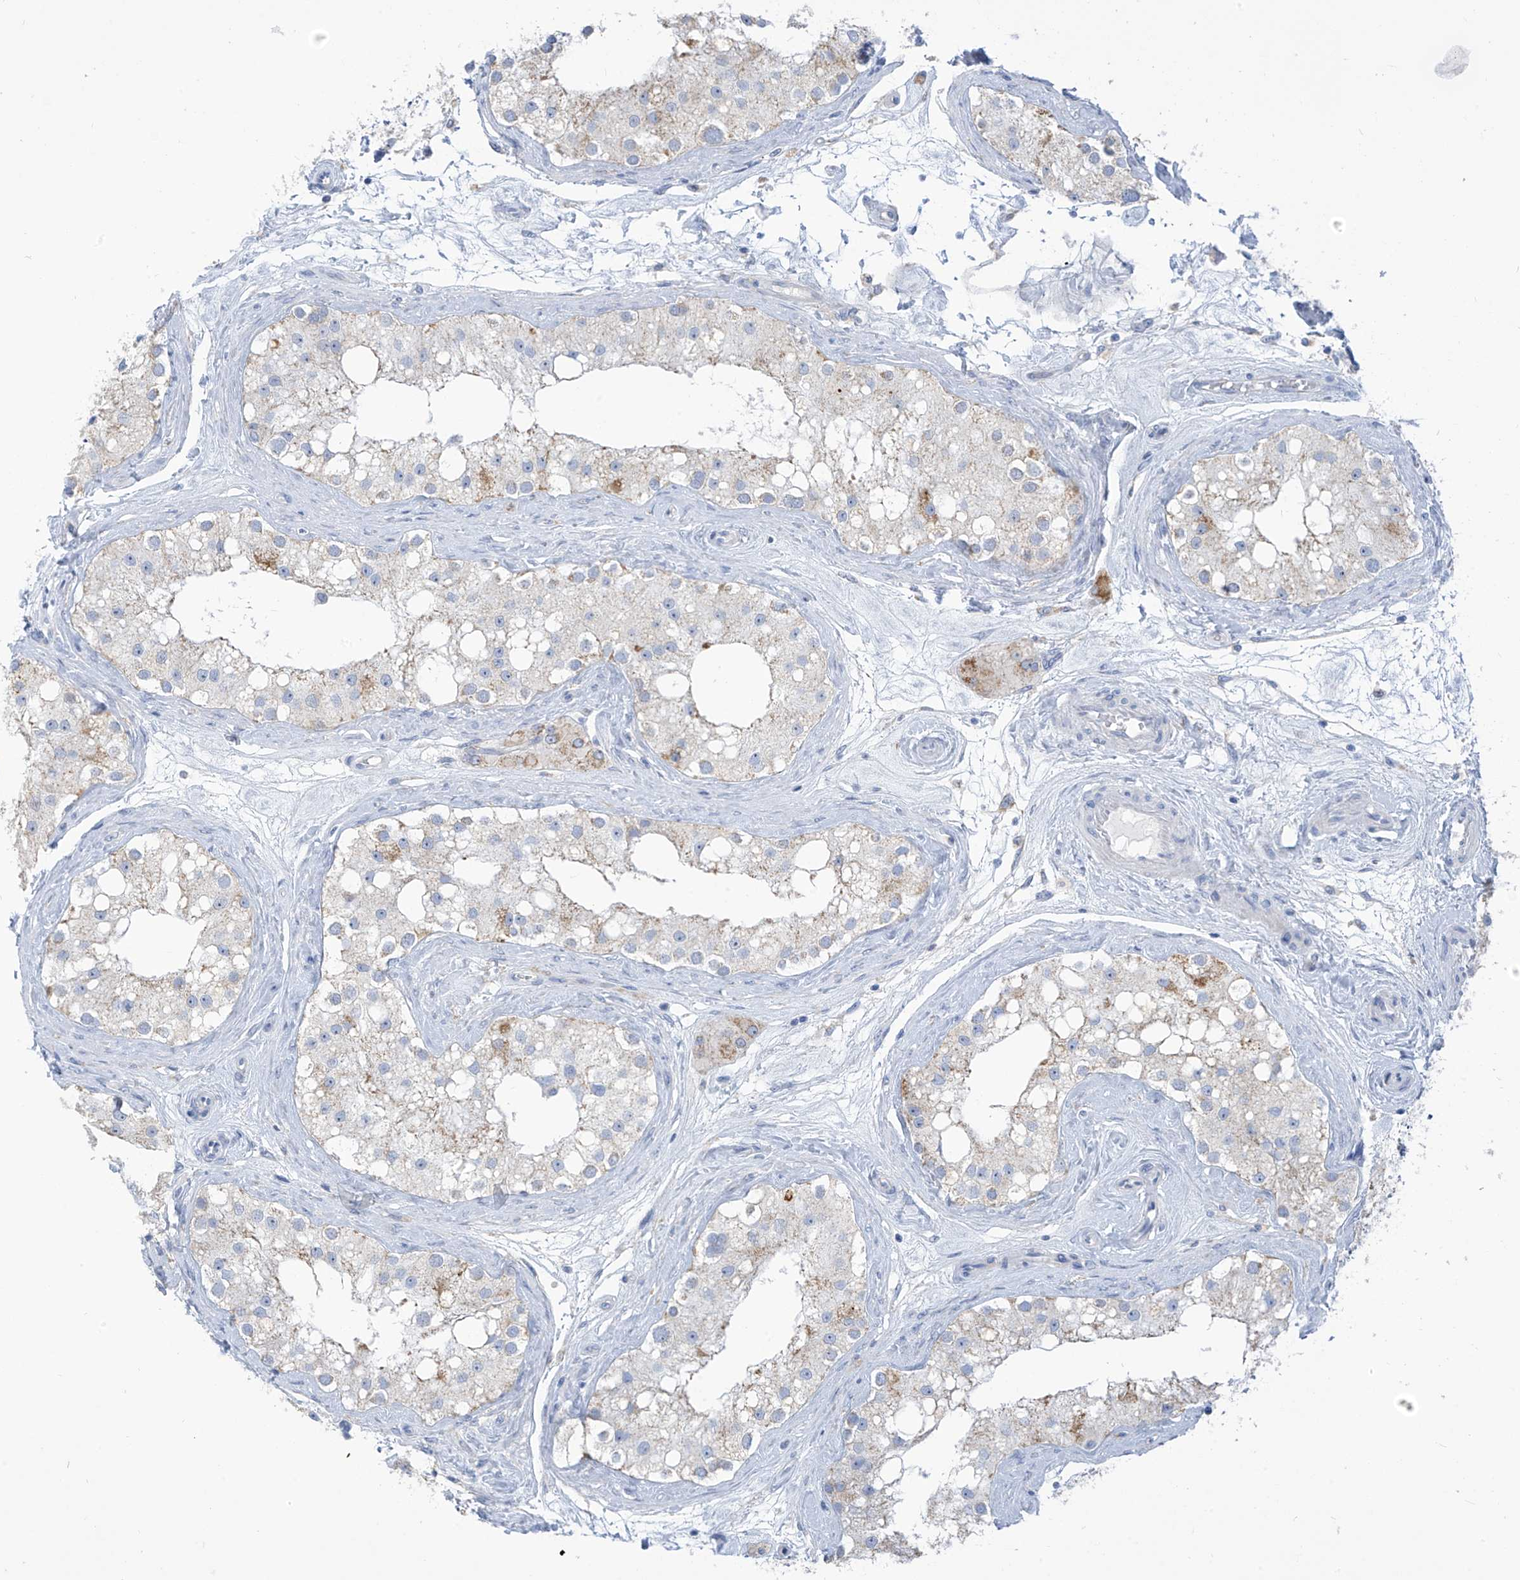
{"staining": {"intensity": "negative", "quantity": "none", "location": "none"}, "tissue": "testis", "cell_type": "Cells in seminiferous ducts", "image_type": "normal", "snomed": [{"axis": "morphology", "description": "Normal tissue, NOS"}, {"axis": "topography", "description": "Testis"}], "caption": "A high-resolution micrograph shows immunohistochemistry staining of unremarkable testis, which shows no significant expression in cells in seminiferous ducts.", "gene": "ZNF404", "patient": {"sex": "male", "age": 84}}